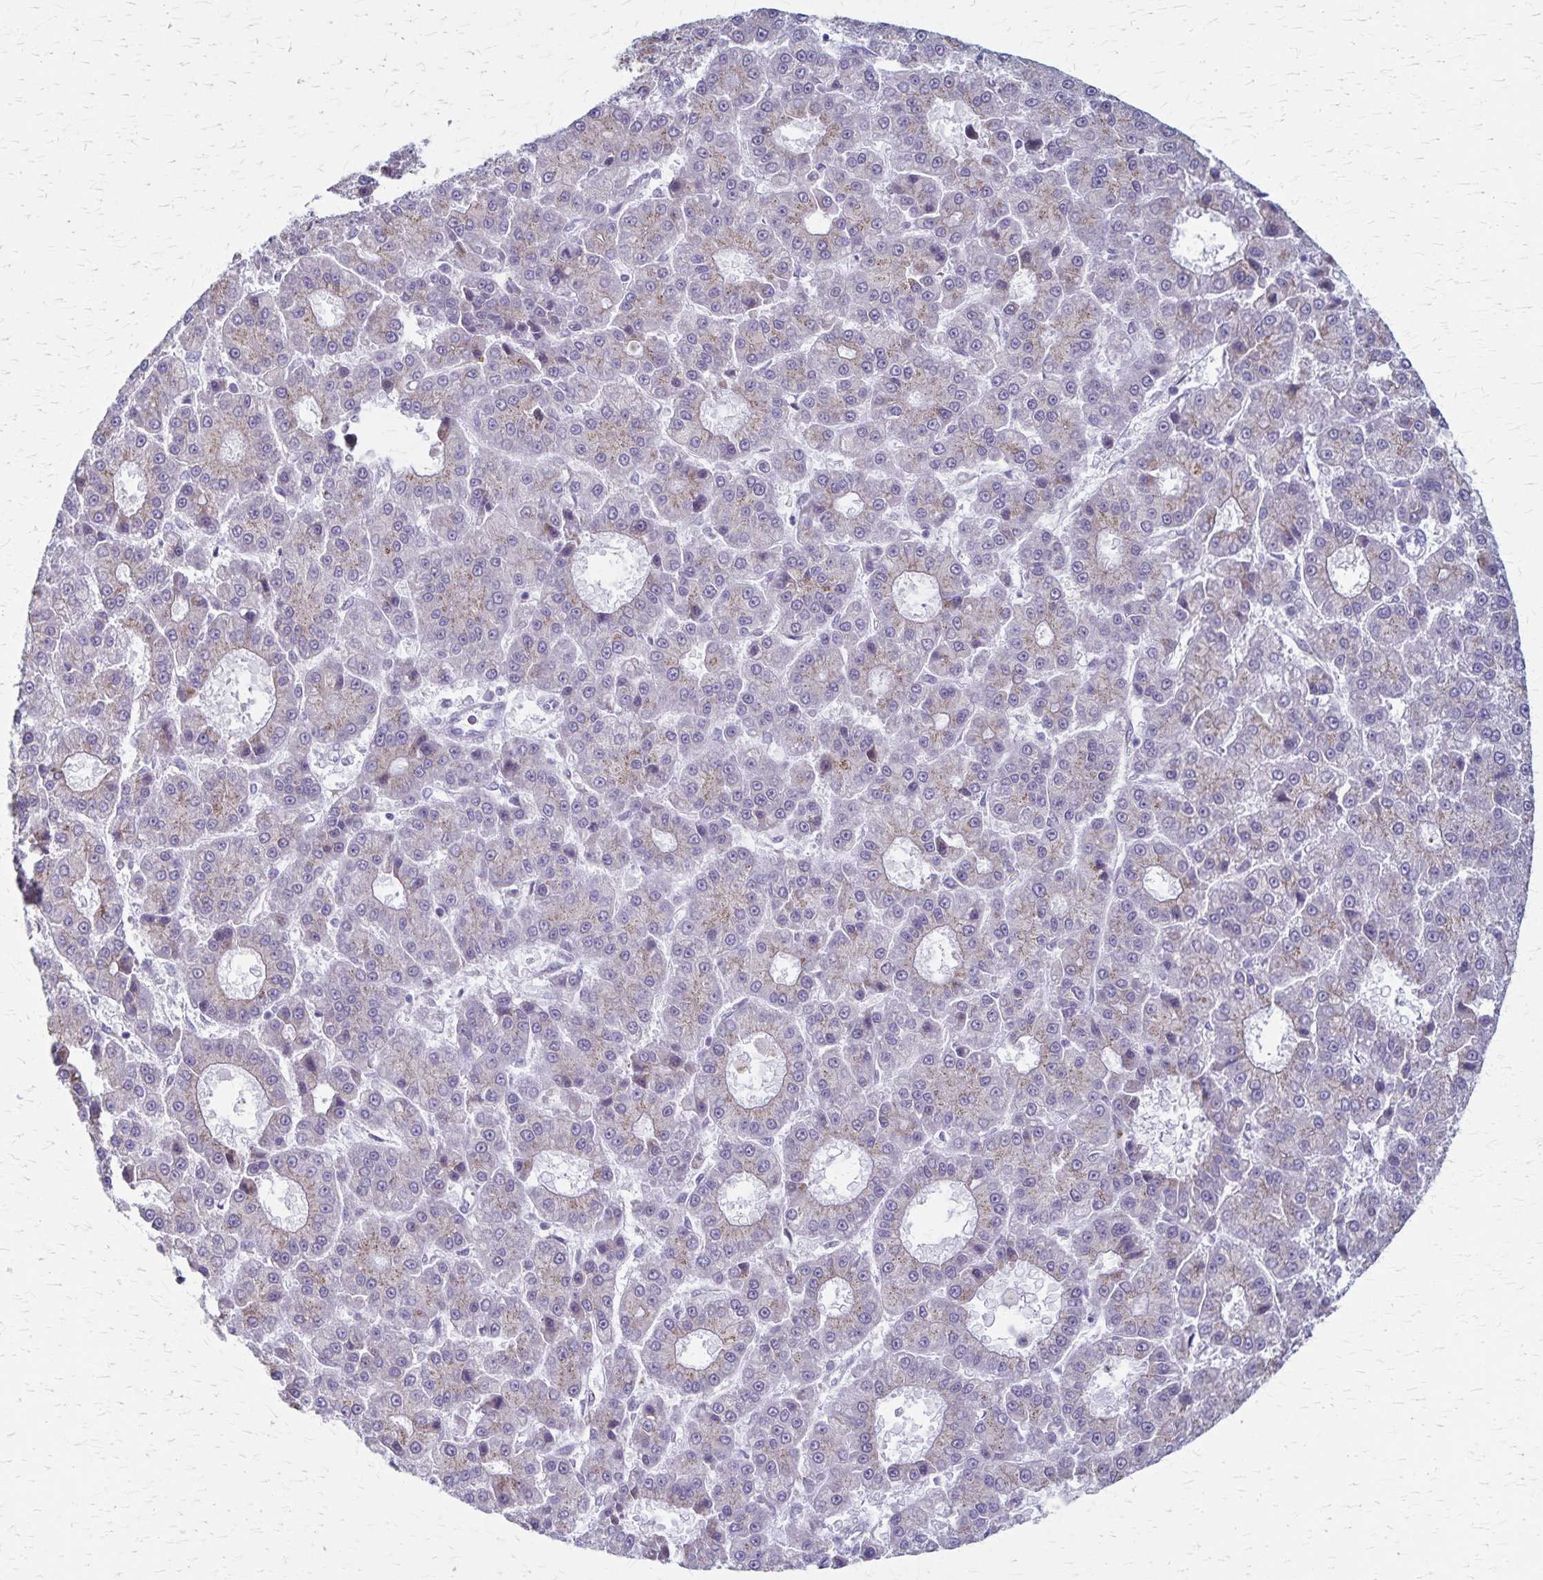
{"staining": {"intensity": "negative", "quantity": "none", "location": "none"}, "tissue": "liver cancer", "cell_type": "Tumor cells", "image_type": "cancer", "snomed": [{"axis": "morphology", "description": "Carcinoma, Hepatocellular, NOS"}, {"axis": "topography", "description": "Liver"}], "caption": "High power microscopy micrograph of an immunohistochemistry histopathology image of liver hepatocellular carcinoma, revealing no significant staining in tumor cells.", "gene": "MCFD2", "patient": {"sex": "male", "age": 70}}